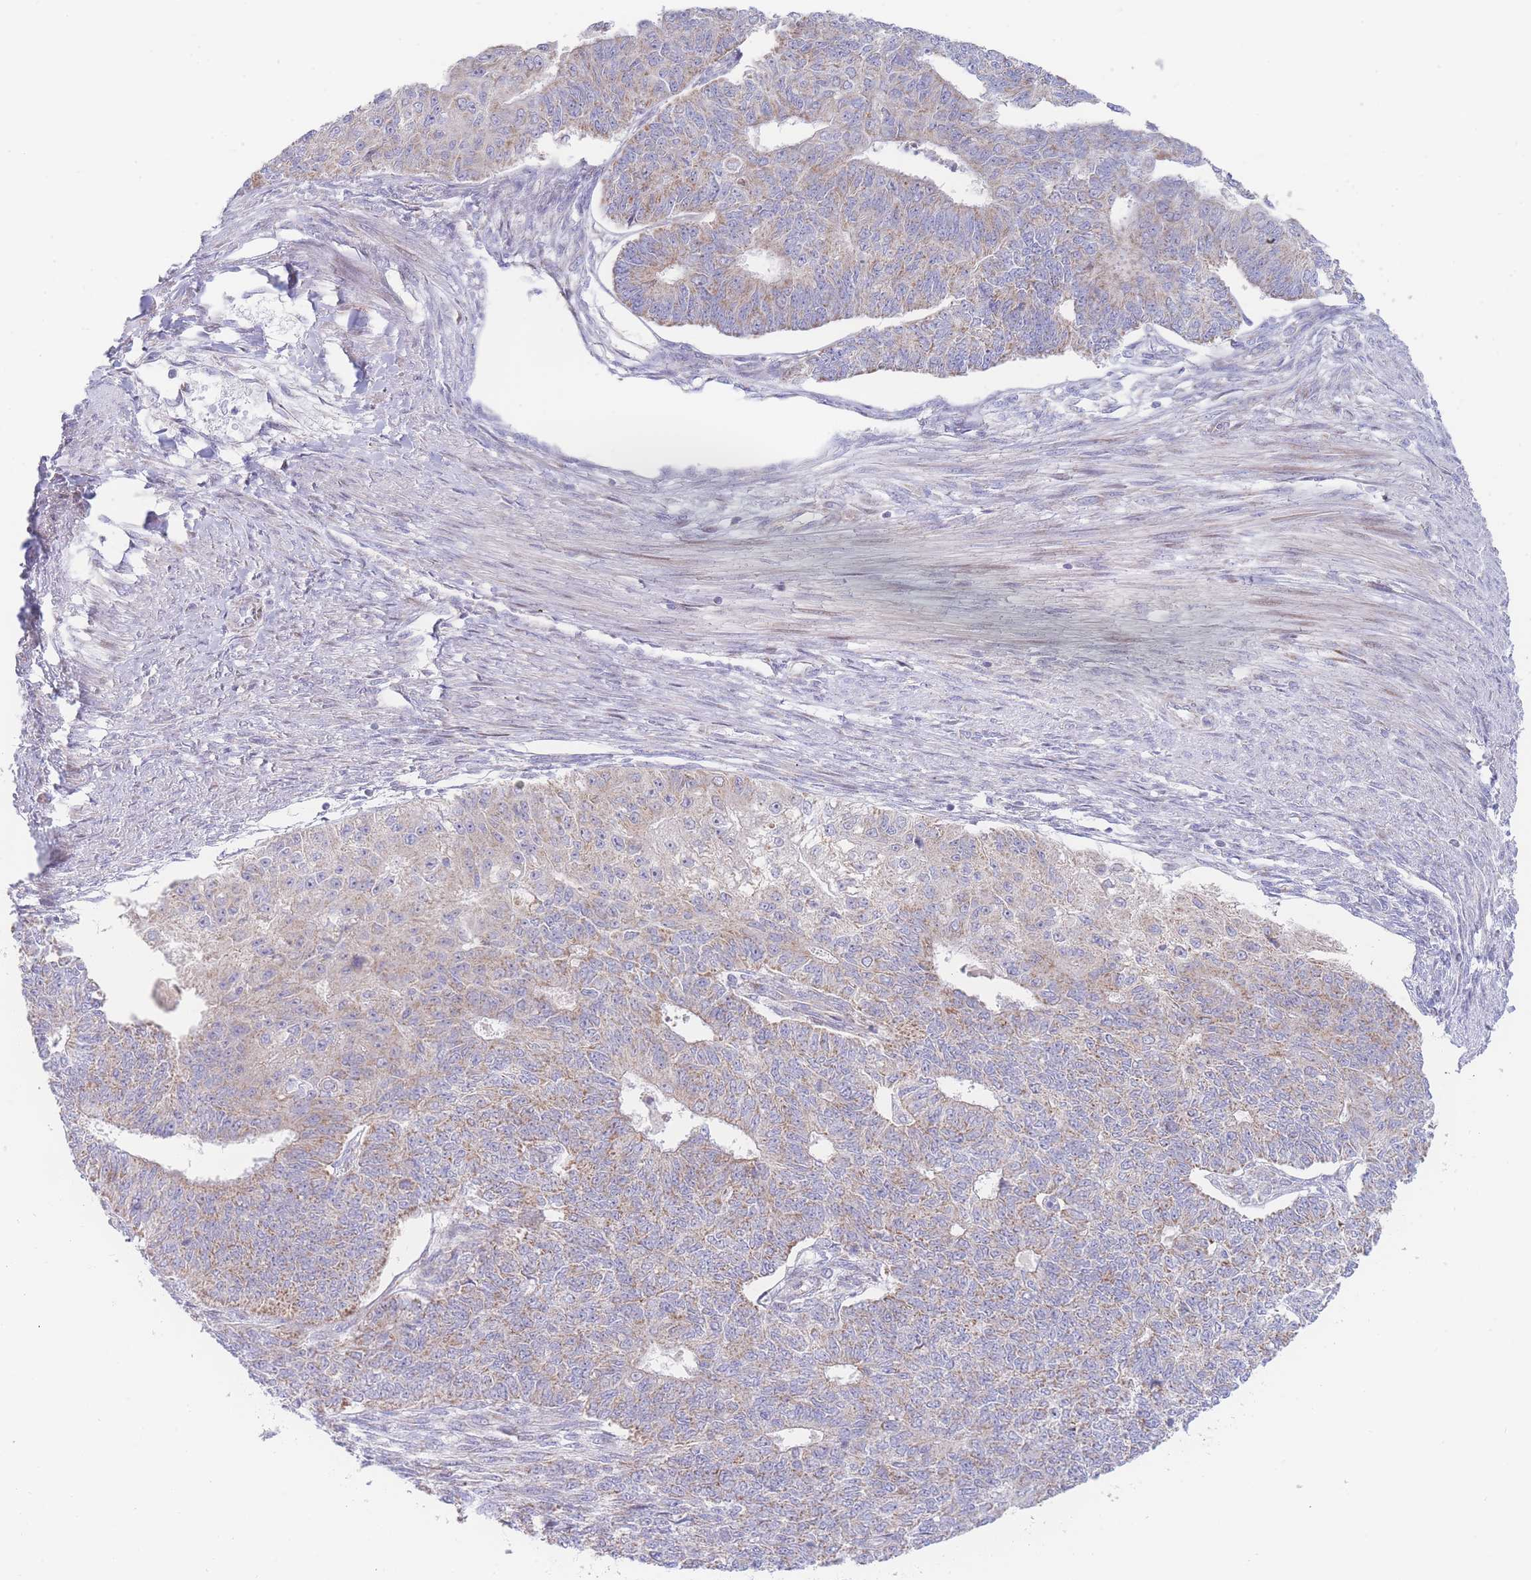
{"staining": {"intensity": "weak", "quantity": "25%-75%", "location": "cytoplasmic/membranous"}, "tissue": "endometrial cancer", "cell_type": "Tumor cells", "image_type": "cancer", "snomed": [{"axis": "morphology", "description": "Adenocarcinoma, NOS"}, {"axis": "topography", "description": "Endometrium"}], "caption": "Immunohistochemistry of human endometrial cancer (adenocarcinoma) displays low levels of weak cytoplasmic/membranous positivity in approximately 25%-75% of tumor cells.", "gene": "GPAM", "patient": {"sex": "female", "age": 32}}